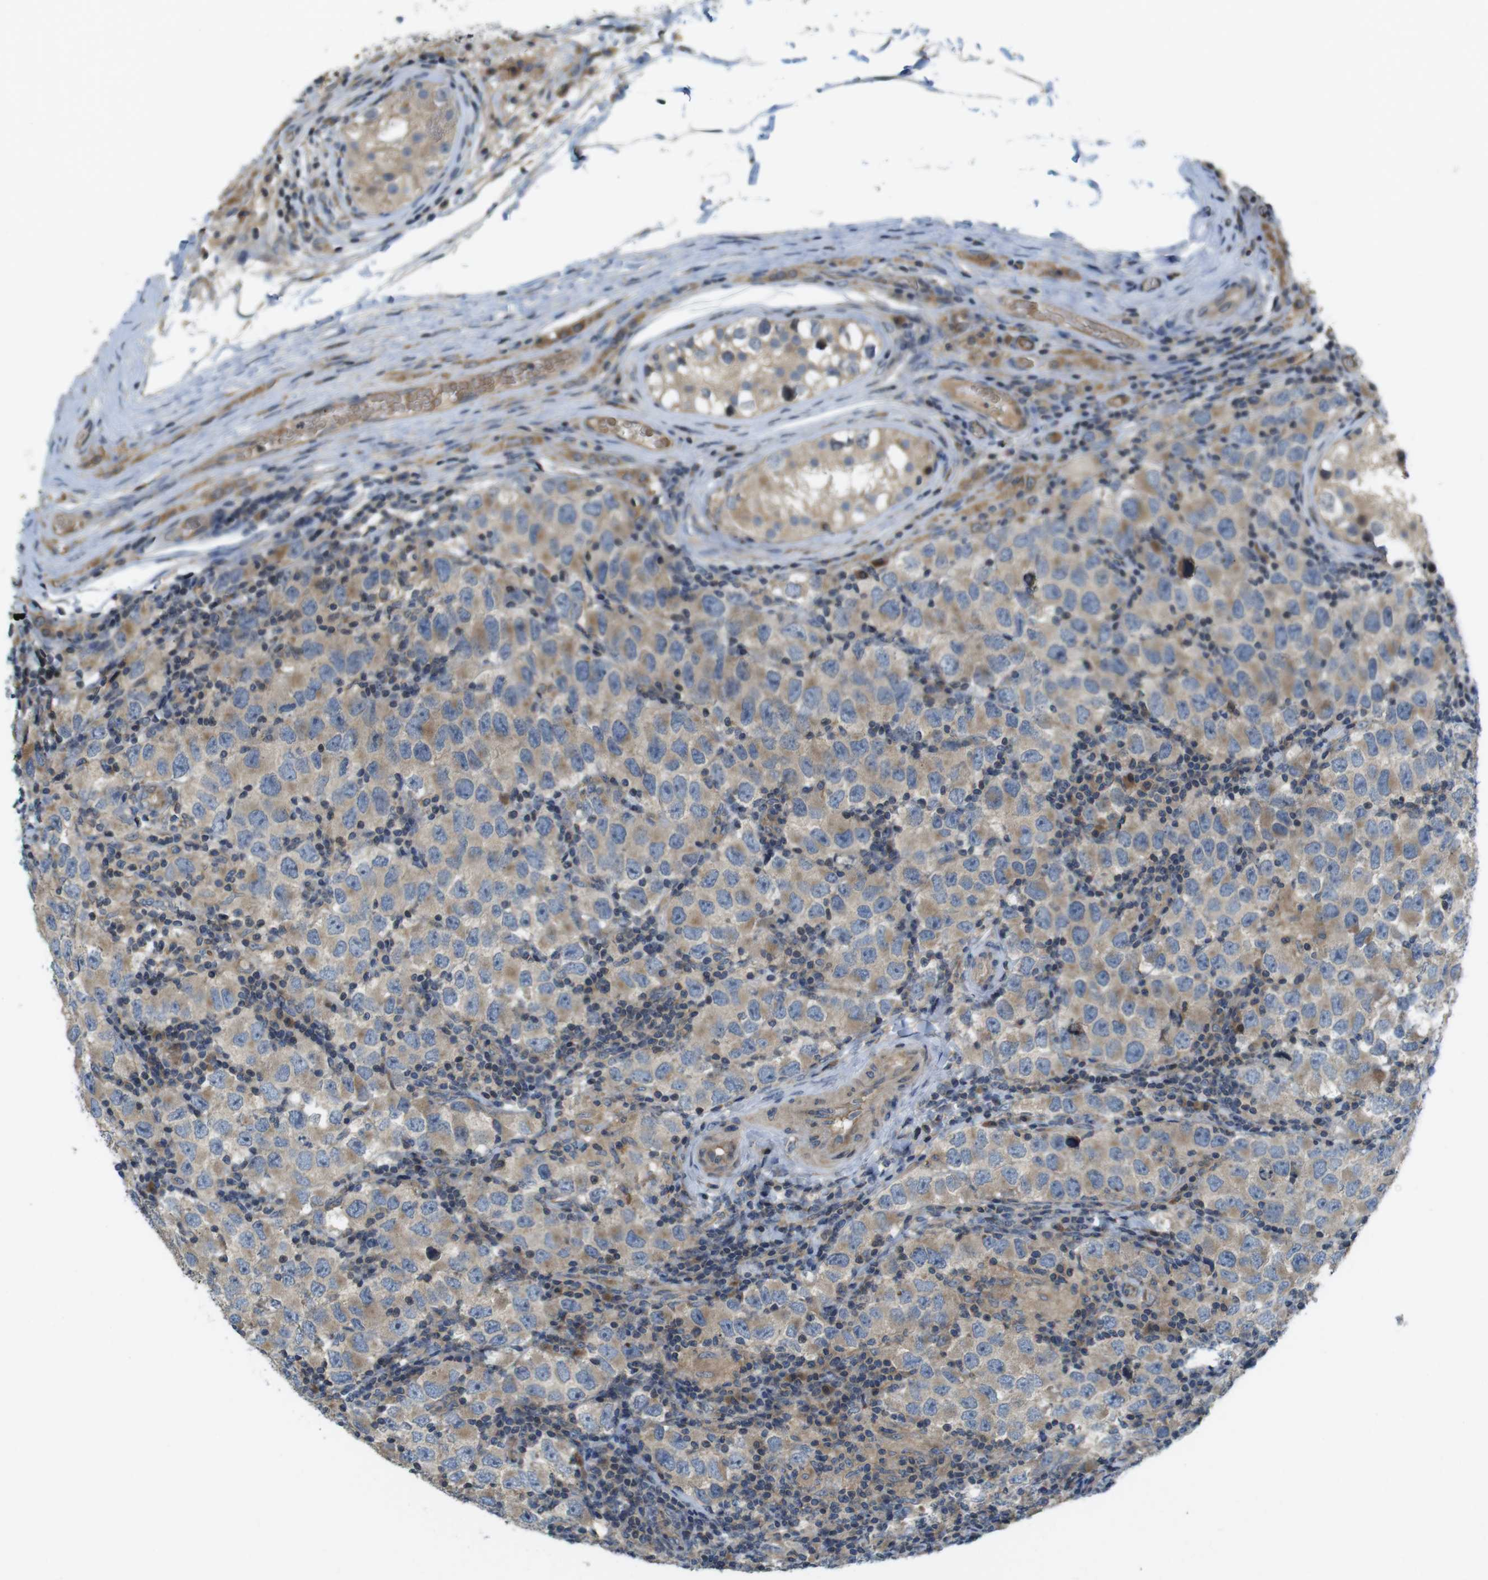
{"staining": {"intensity": "moderate", "quantity": ">75%", "location": "cytoplasmic/membranous"}, "tissue": "testis cancer", "cell_type": "Tumor cells", "image_type": "cancer", "snomed": [{"axis": "morphology", "description": "Carcinoma, Embryonal, NOS"}, {"axis": "topography", "description": "Testis"}], "caption": "A micrograph of human testis embryonal carcinoma stained for a protein demonstrates moderate cytoplasmic/membranous brown staining in tumor cells.", "gene": "CLTC", "patient": {"sex": "male", "age": 21}}